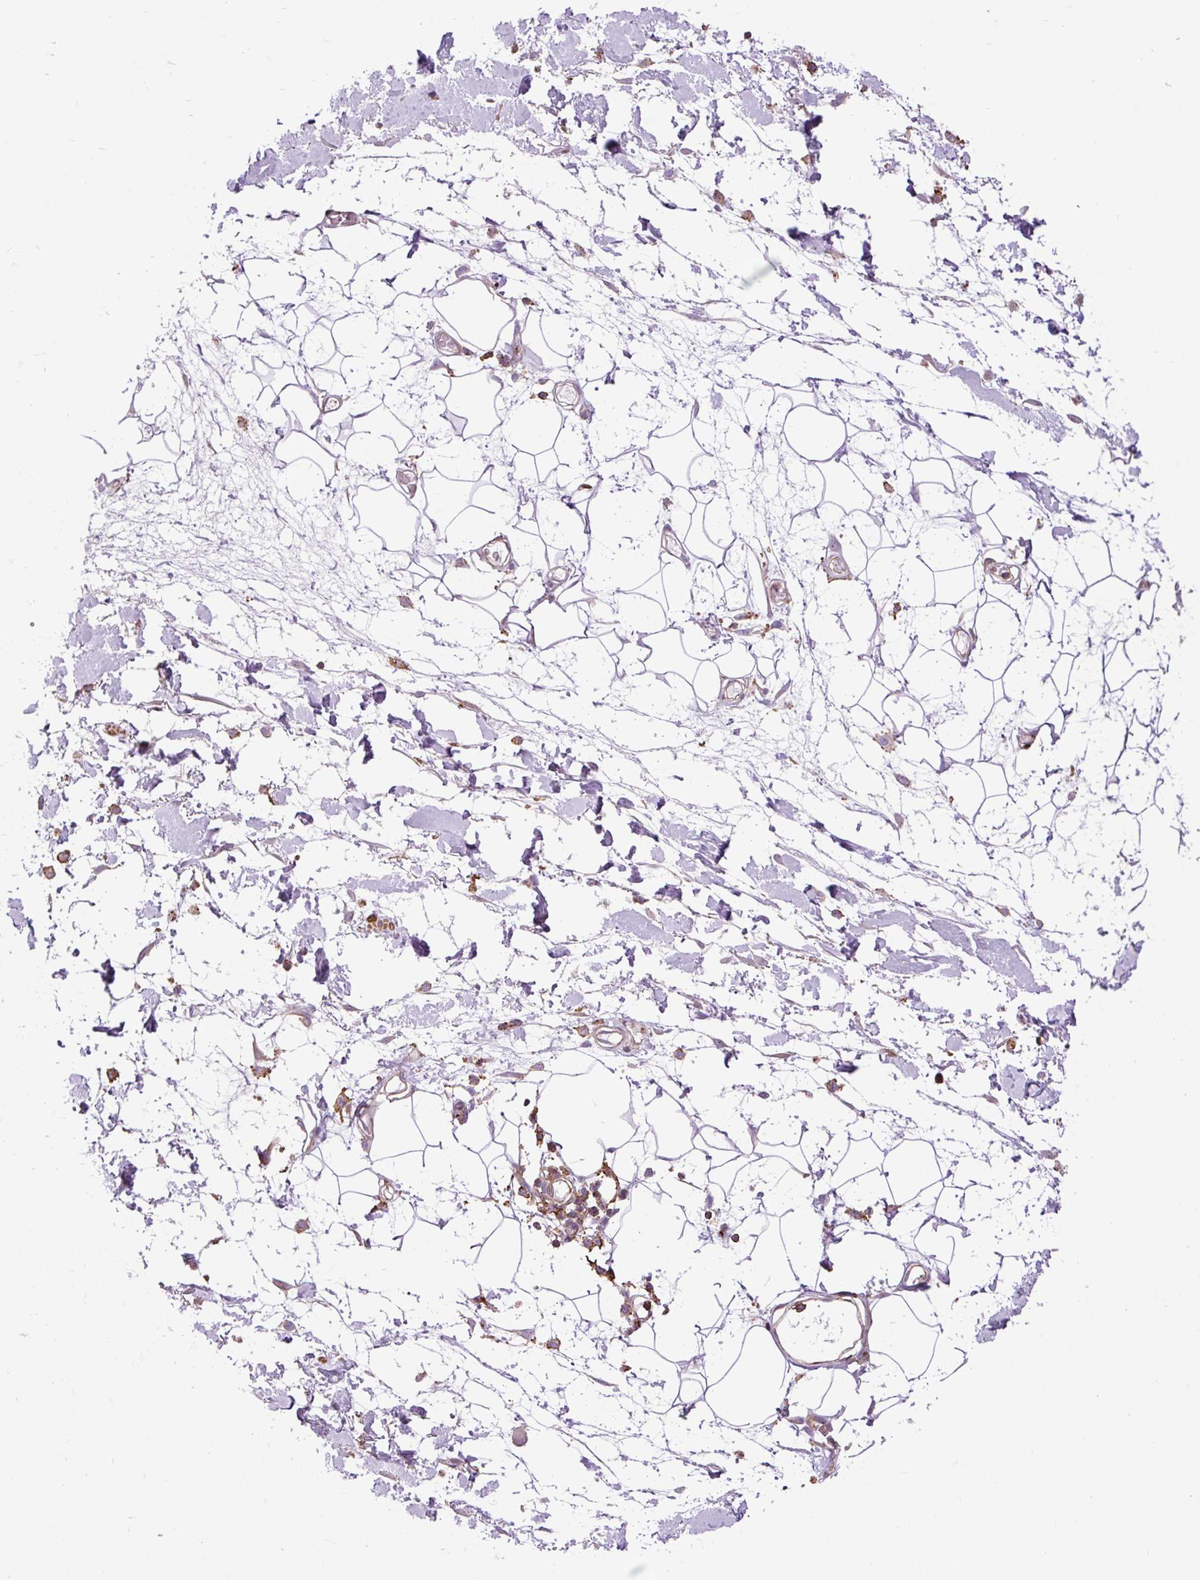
{"staining": {"intensity": "moderate", "quantity": "25%-75%", "location": "cytoplasmic/membranous"}, "tissue": "soft tissue", "cell_type": "Fibroblasts", "image_type": "normal", "snomed": [{"axis": "morphology", "description": "Normal tissue, NOS"}, {"axis": "topography", "description": "Vulva"}, {"axis": "topography", "description": "Peripheral nerve tissue"}], "caption": "Immunohistochemical staining of benign human soft tissue displays 25%-75% levels of moderate cytoplasmic/membranous protein positivity in about 25%-75% of fibroblasts. (DAB (3,3'-diaminobenzidine) = brown stain, brightfield microscopy at high magnification).", "gene": "ZNF197", "patient": {"sex": "female", "age": 68}}